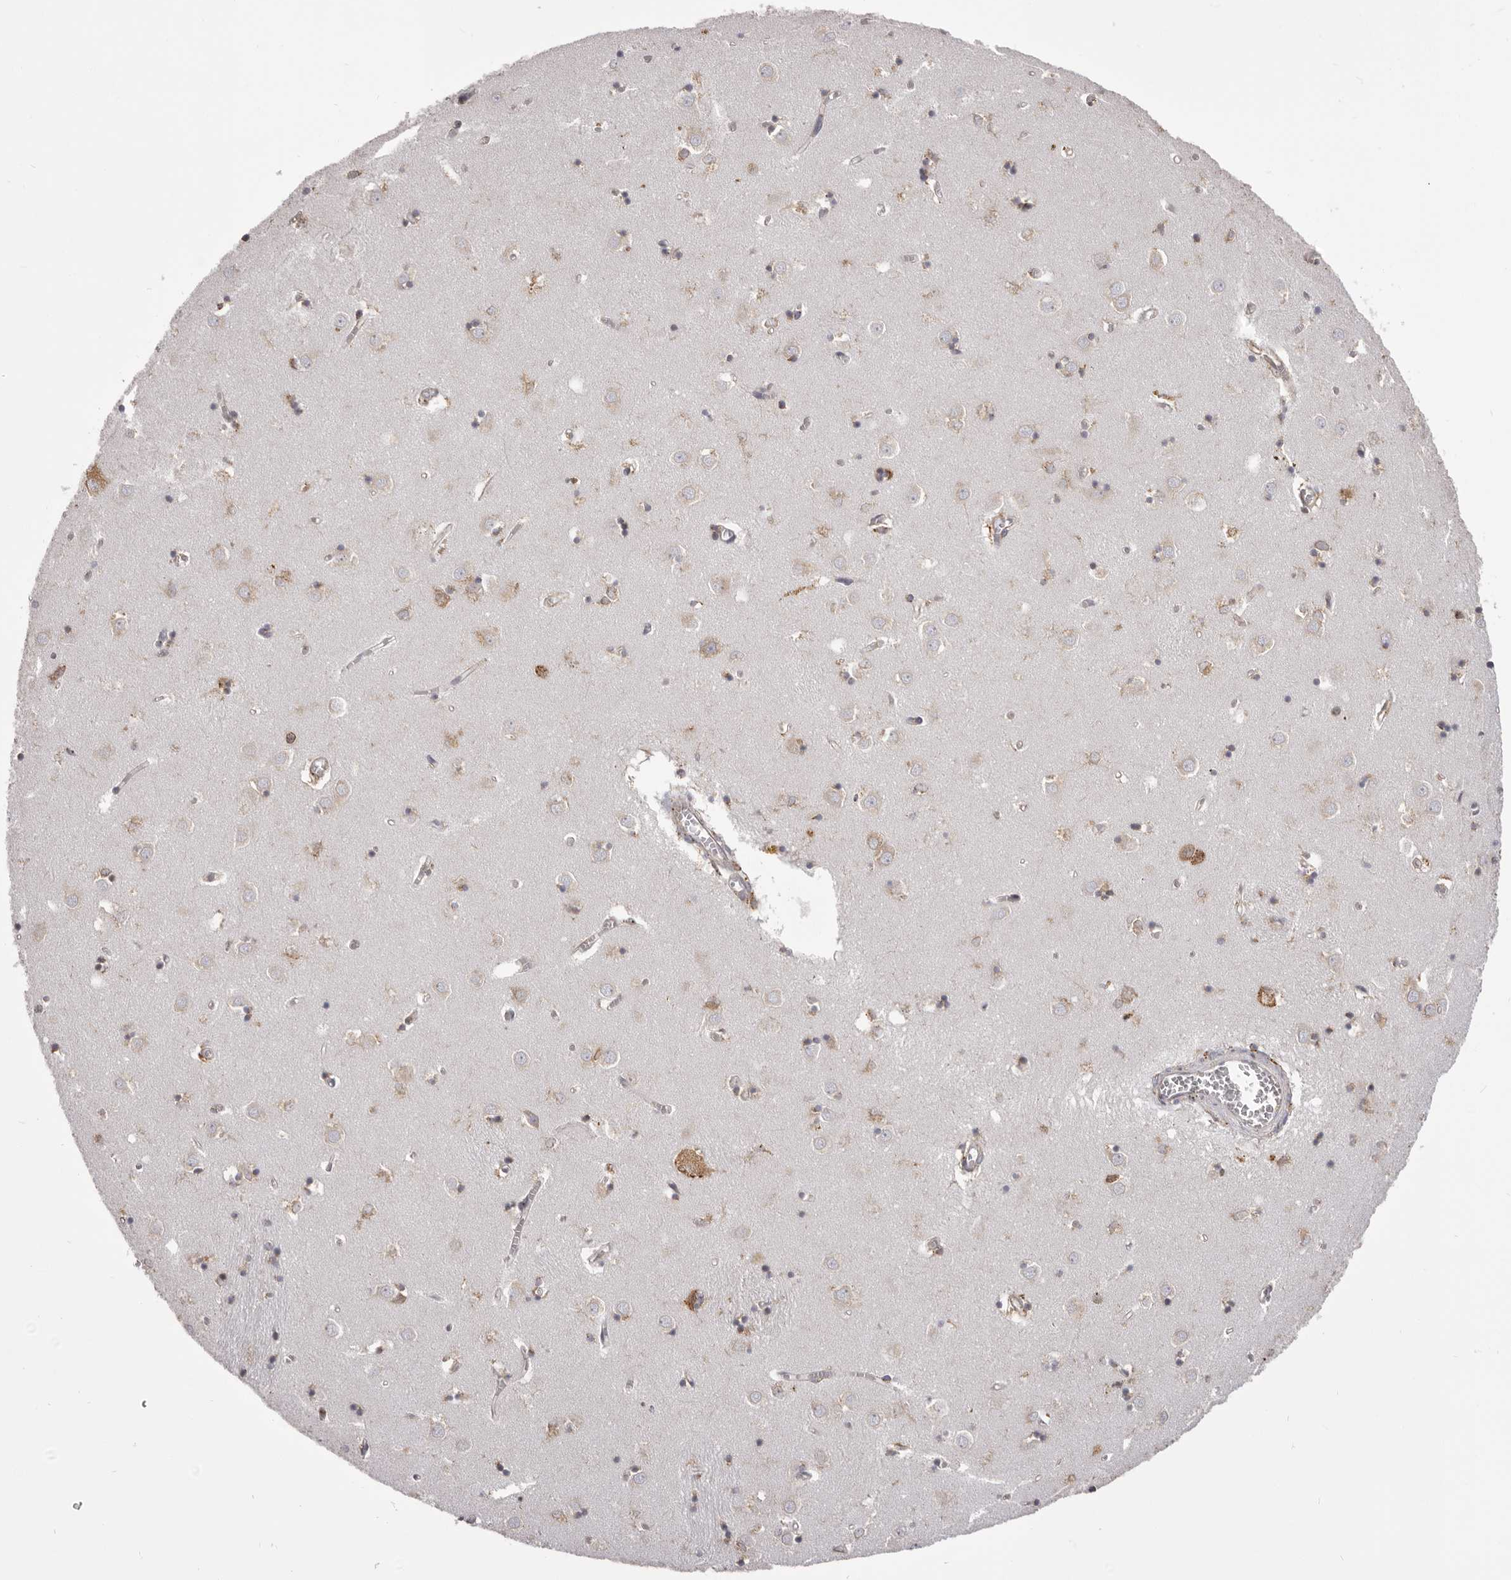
{"staining": {"intensity": "moderate", "quantity": "25%-75%", "location": "cytoplasmic/membranous"}, "tissue": "caudate", "cell_type": "Glial cells", "image_type": "normal", "snomed": [{"axis": "morphology", "description": "Normal tissue, NOS"}, {"axis": "topography", "description": "Lateral ventricle wall"}], "caption": "Caudate stained with a protein marker exhibits moderate staining in glial cells.", "gene": "QRSL1", "patient": {"sex": "male", "age": 70}}